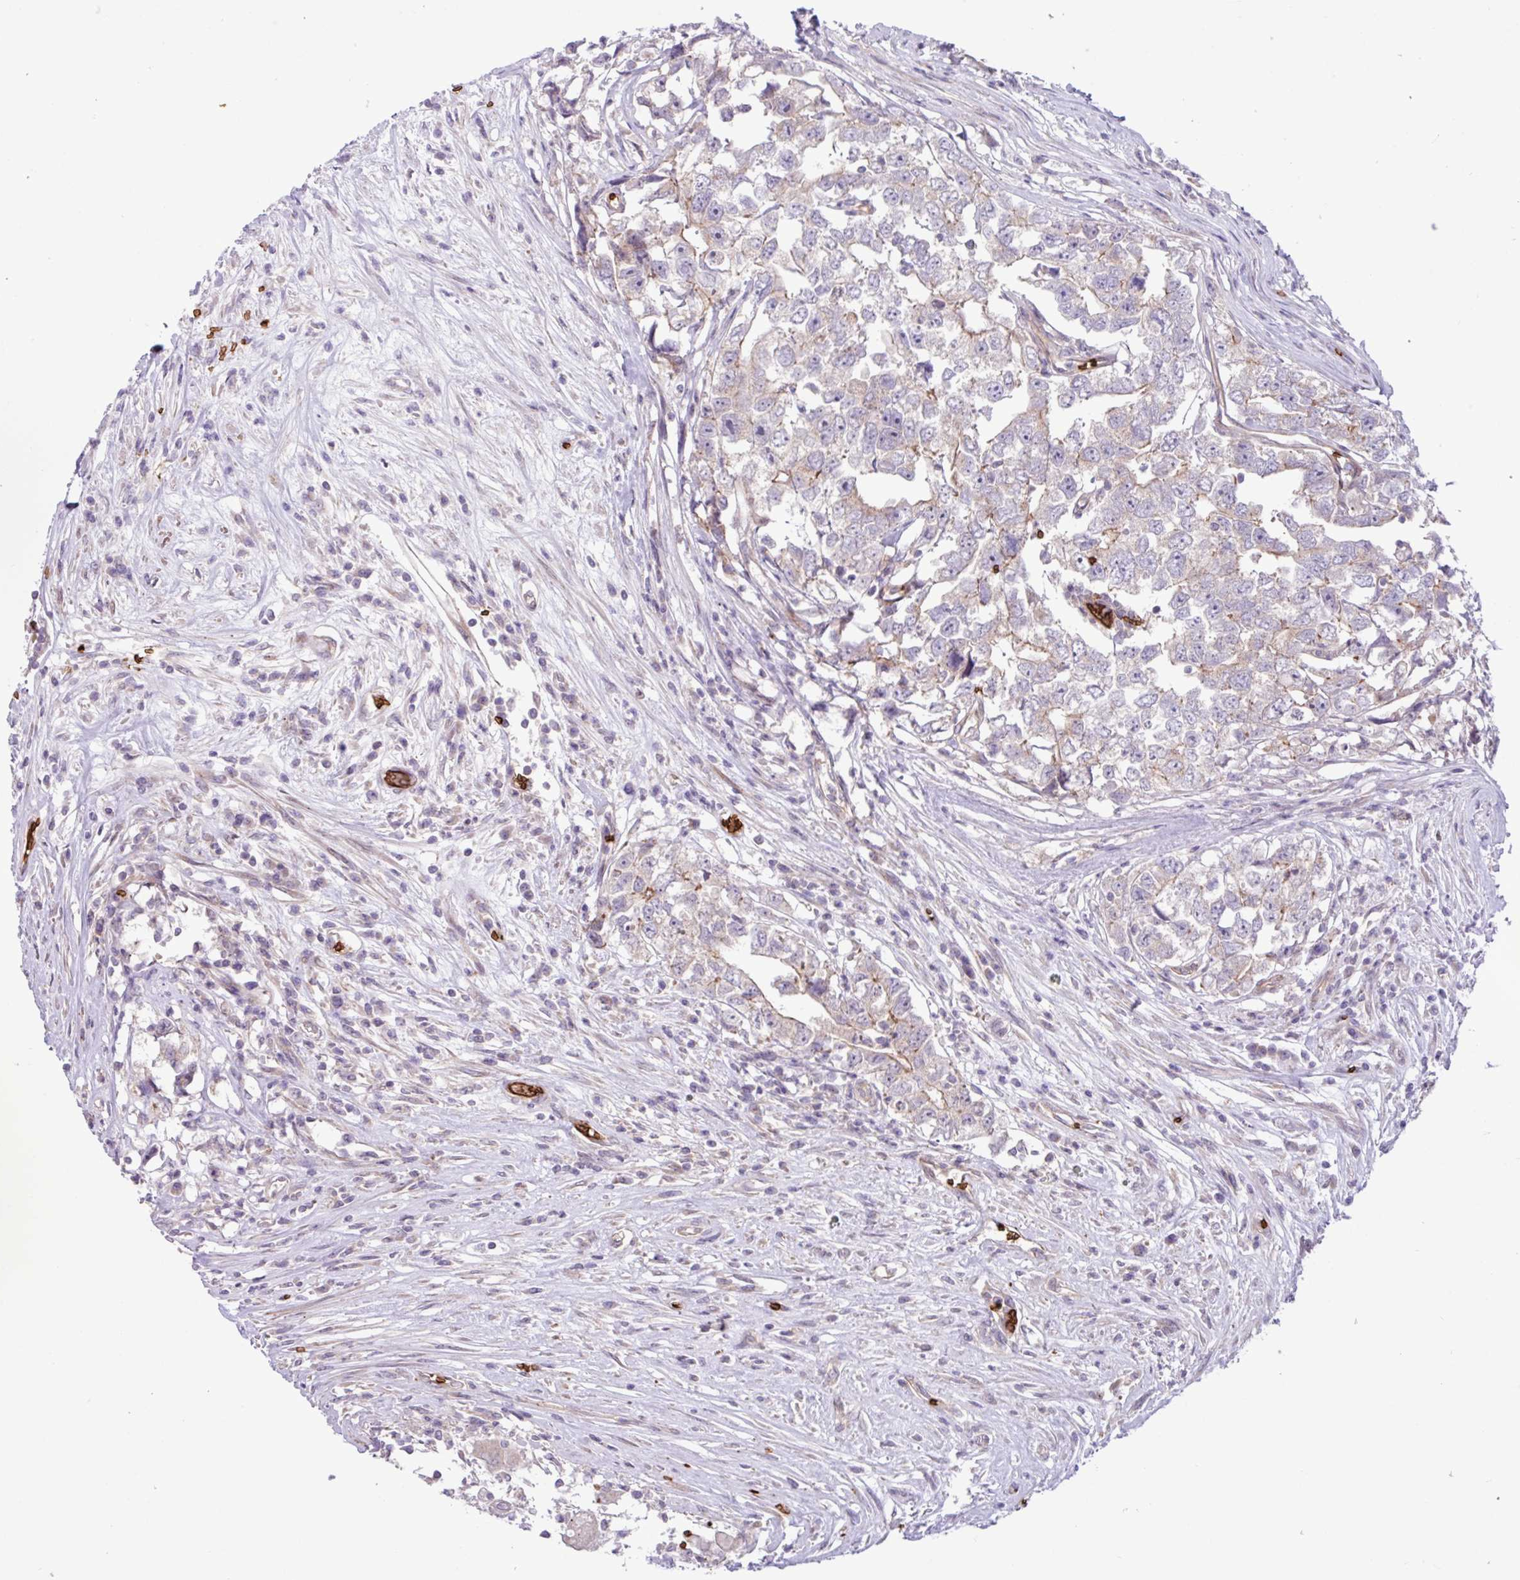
{"staining": {"intensity": "negative", "quantity": "none", "location": "none"}, "tissue": "testis cancer", "cell_type": "Tumor cells", "image_type": "cancer", "snomed": [{"axis": "morphology", "description": "Carcinoma, Embryonal, NOS"}, {"axis": "topography", "description": "Testis"}], "caption": "This is an IHC histopathology image of testis embryonal carcinoma. There is no expression in tumor cells.", "gene": "RAD21L1", "patient": {"sex": "male", "age": 22}}